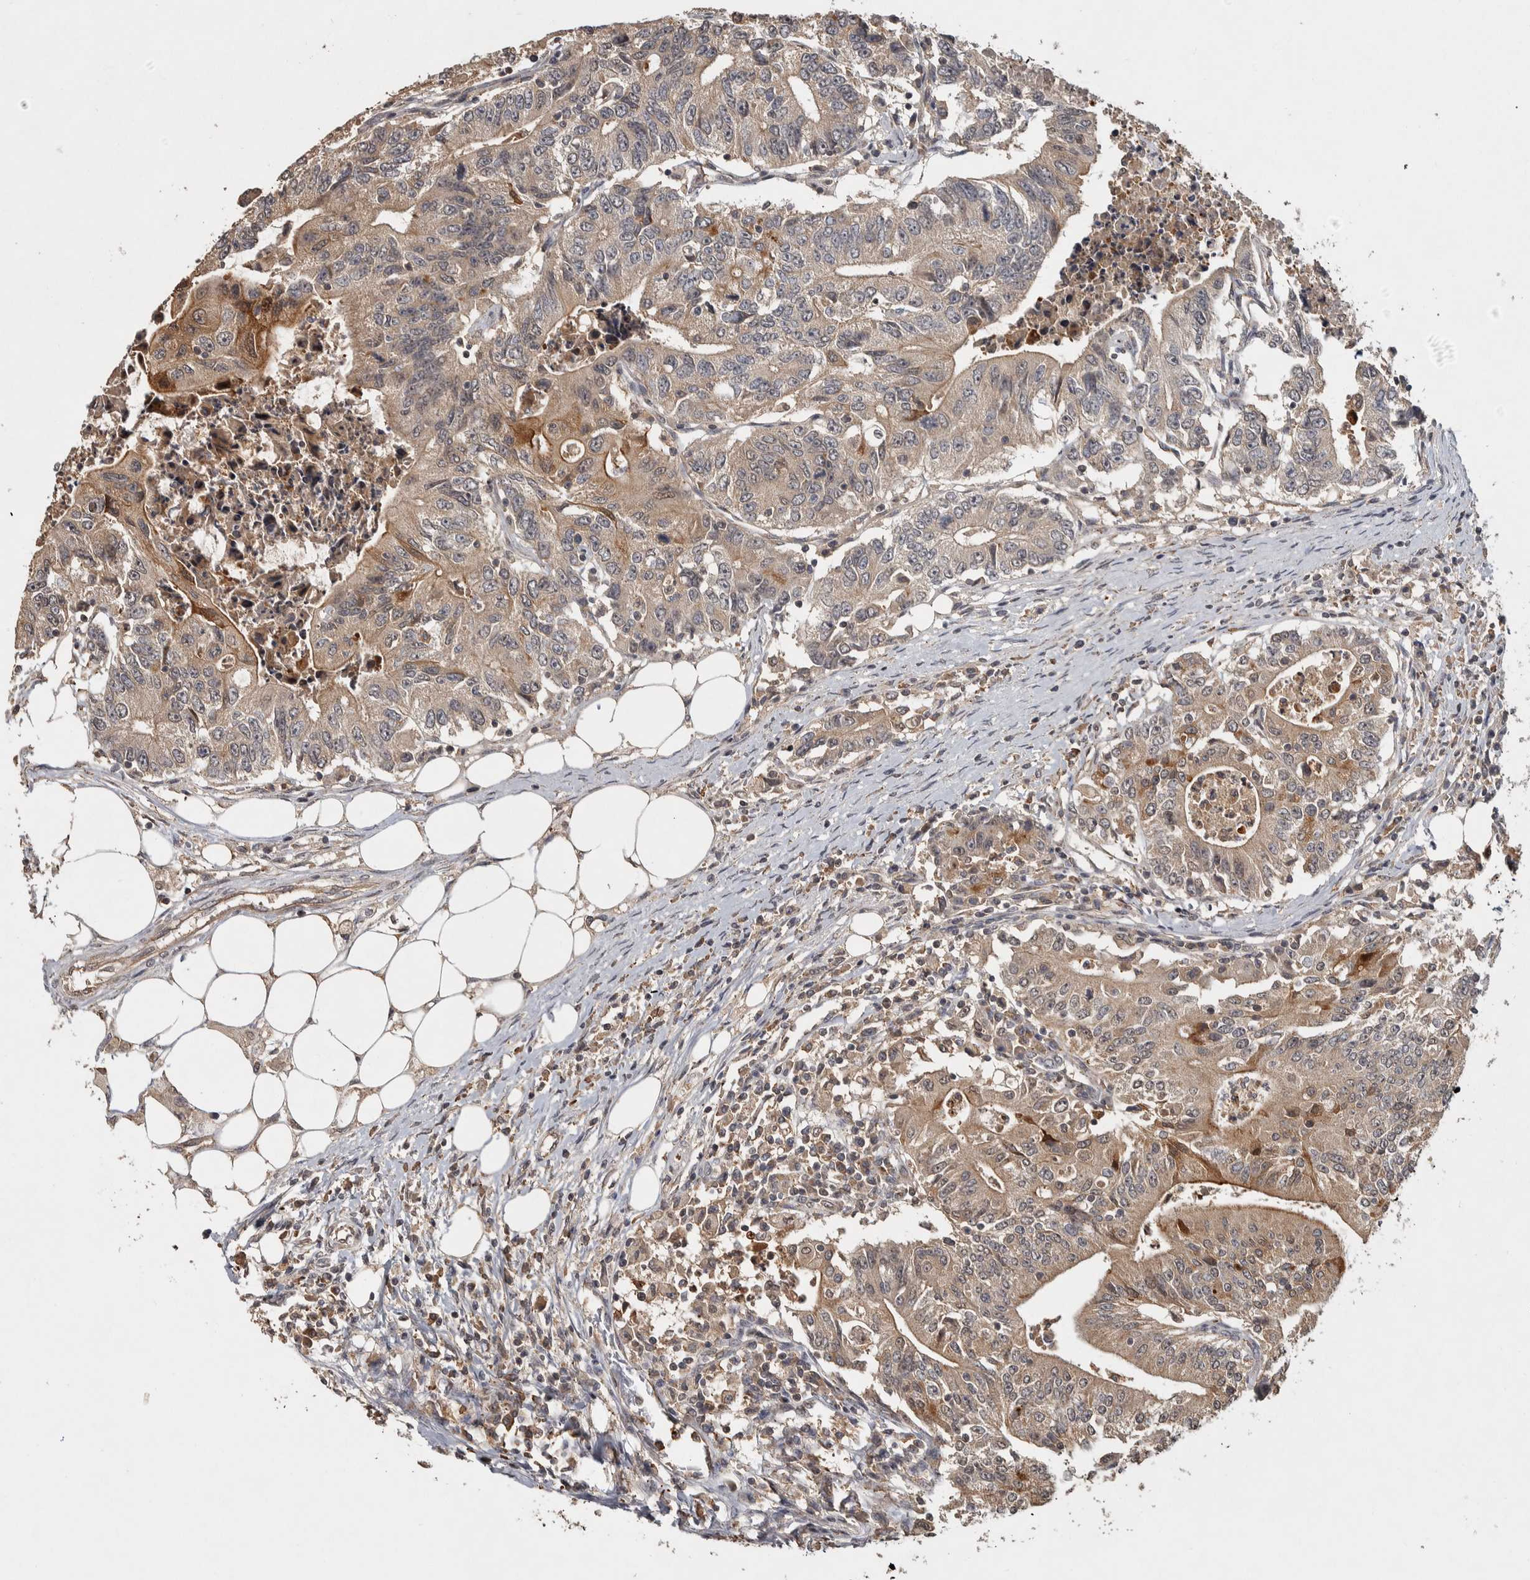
{"staining": {"intensity": "weak", "quantity": "25%-75%", "location": "cytoplasmic/membranous"}, "tissue": "colorectal cancer", "cell_type": "Tumor cells", "image_type": "cancer", "snomed": [{"axis": "morphology", "description": "Adenocarcinoma, NOS"}, {"axis": "topography", "description": "Colon"}], "caption": "There is low levels of weak cytoplasmic/membranous staining in tumor cells of colorectal adenocarcinoma, as demonstrated by immunohistochemical staining (brown color).", "gene": "EIF3H", "patient": {"sex": "female", "age": 77}}